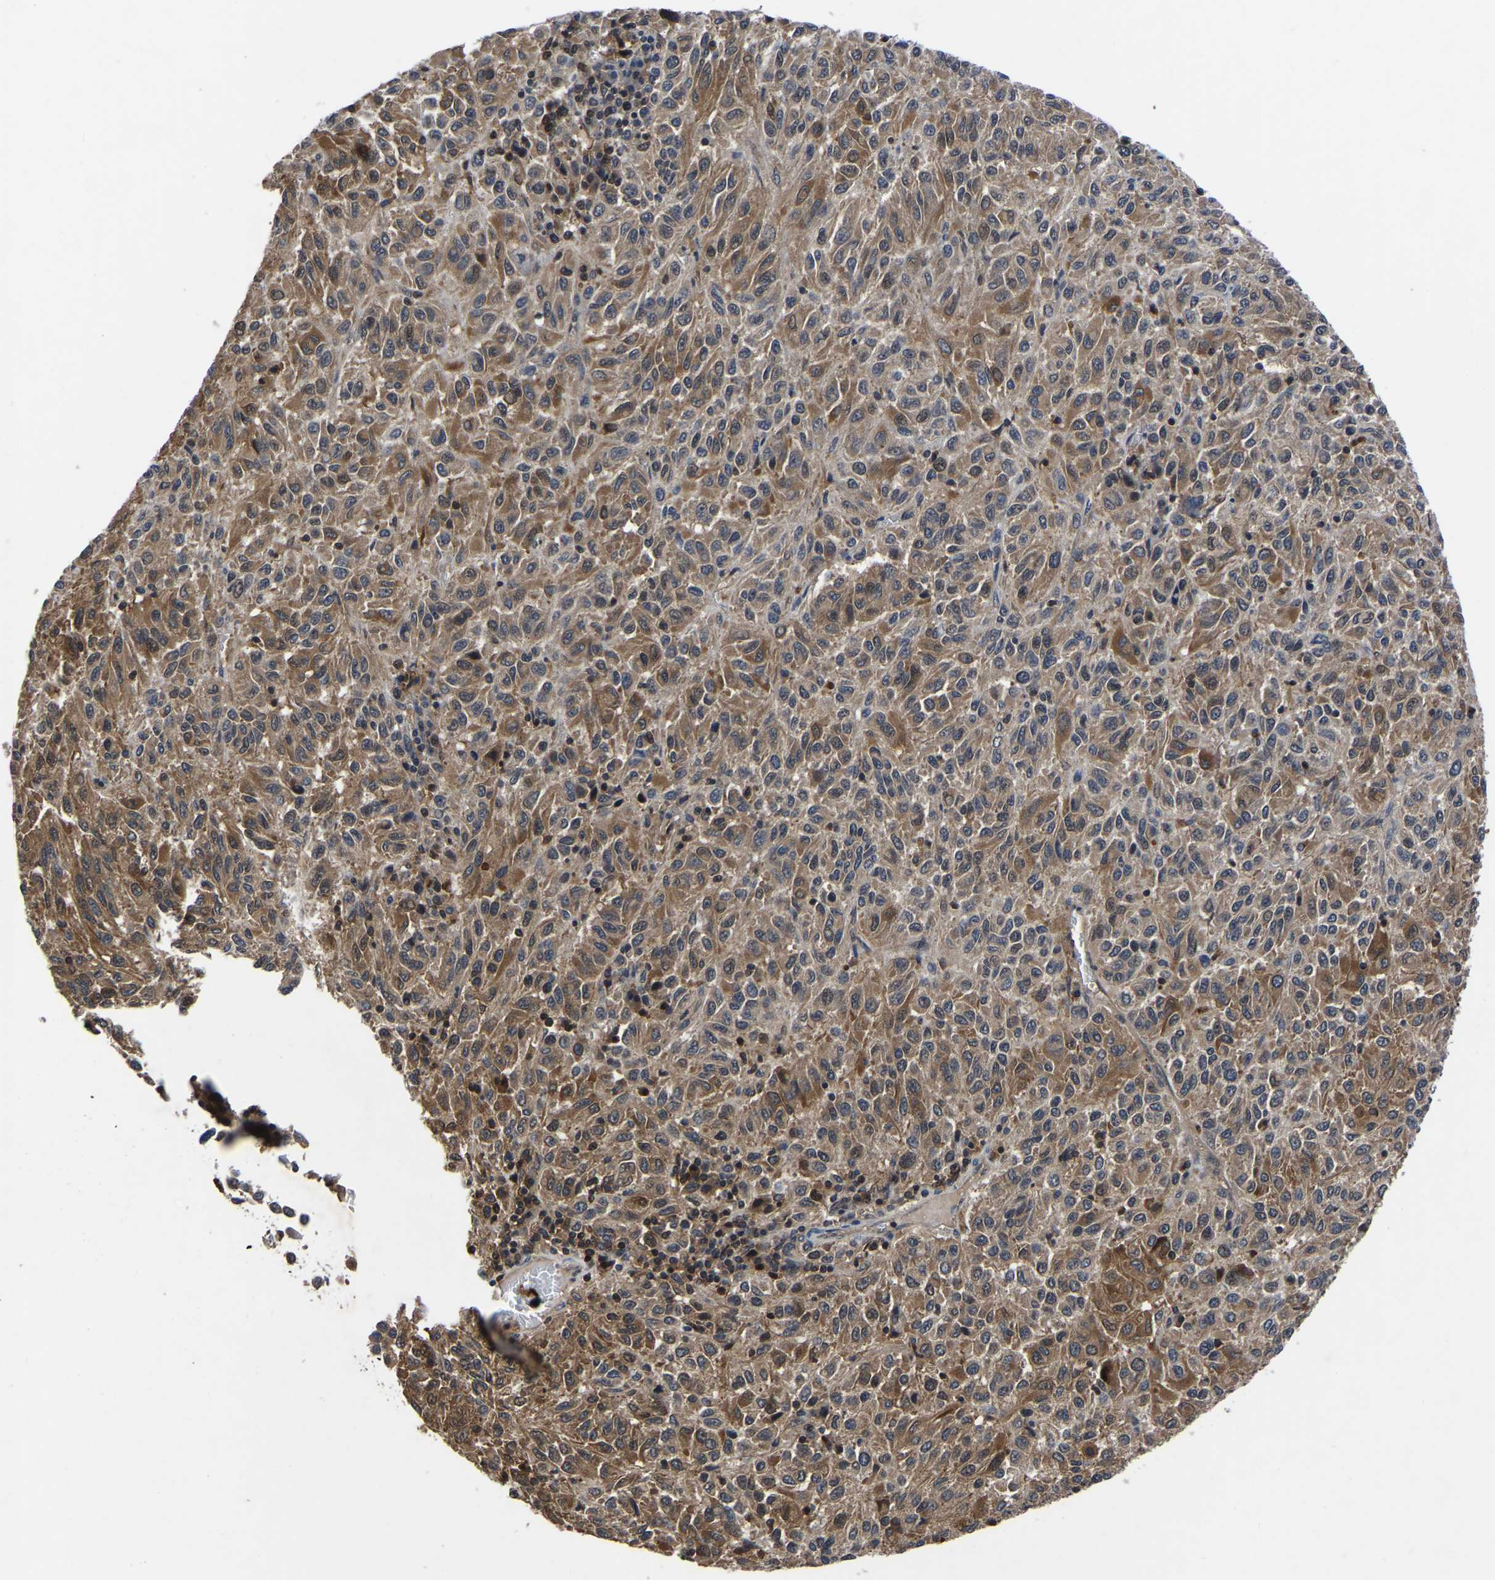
{"staining": {"intensity": "moderate", "quantity": ">75%", "location": "cytoplasmic/membranous"}, "tissue": "melanoma", "cell_type": "Tumor cells", "image_type": "cancer", "snomed": [{"axis": "morphology", "description": "Malignant melanoma, Metastatic site"}, {"axis": "topography", "description": "Lung"}], "caption": "Tumor cells exhibit medium levels of moderate cytoplasmic/membranous expression in approximately >75% of cells in melanoma.", "gene": "FGD5", "patient": {"sex": "male", "age": 64}}